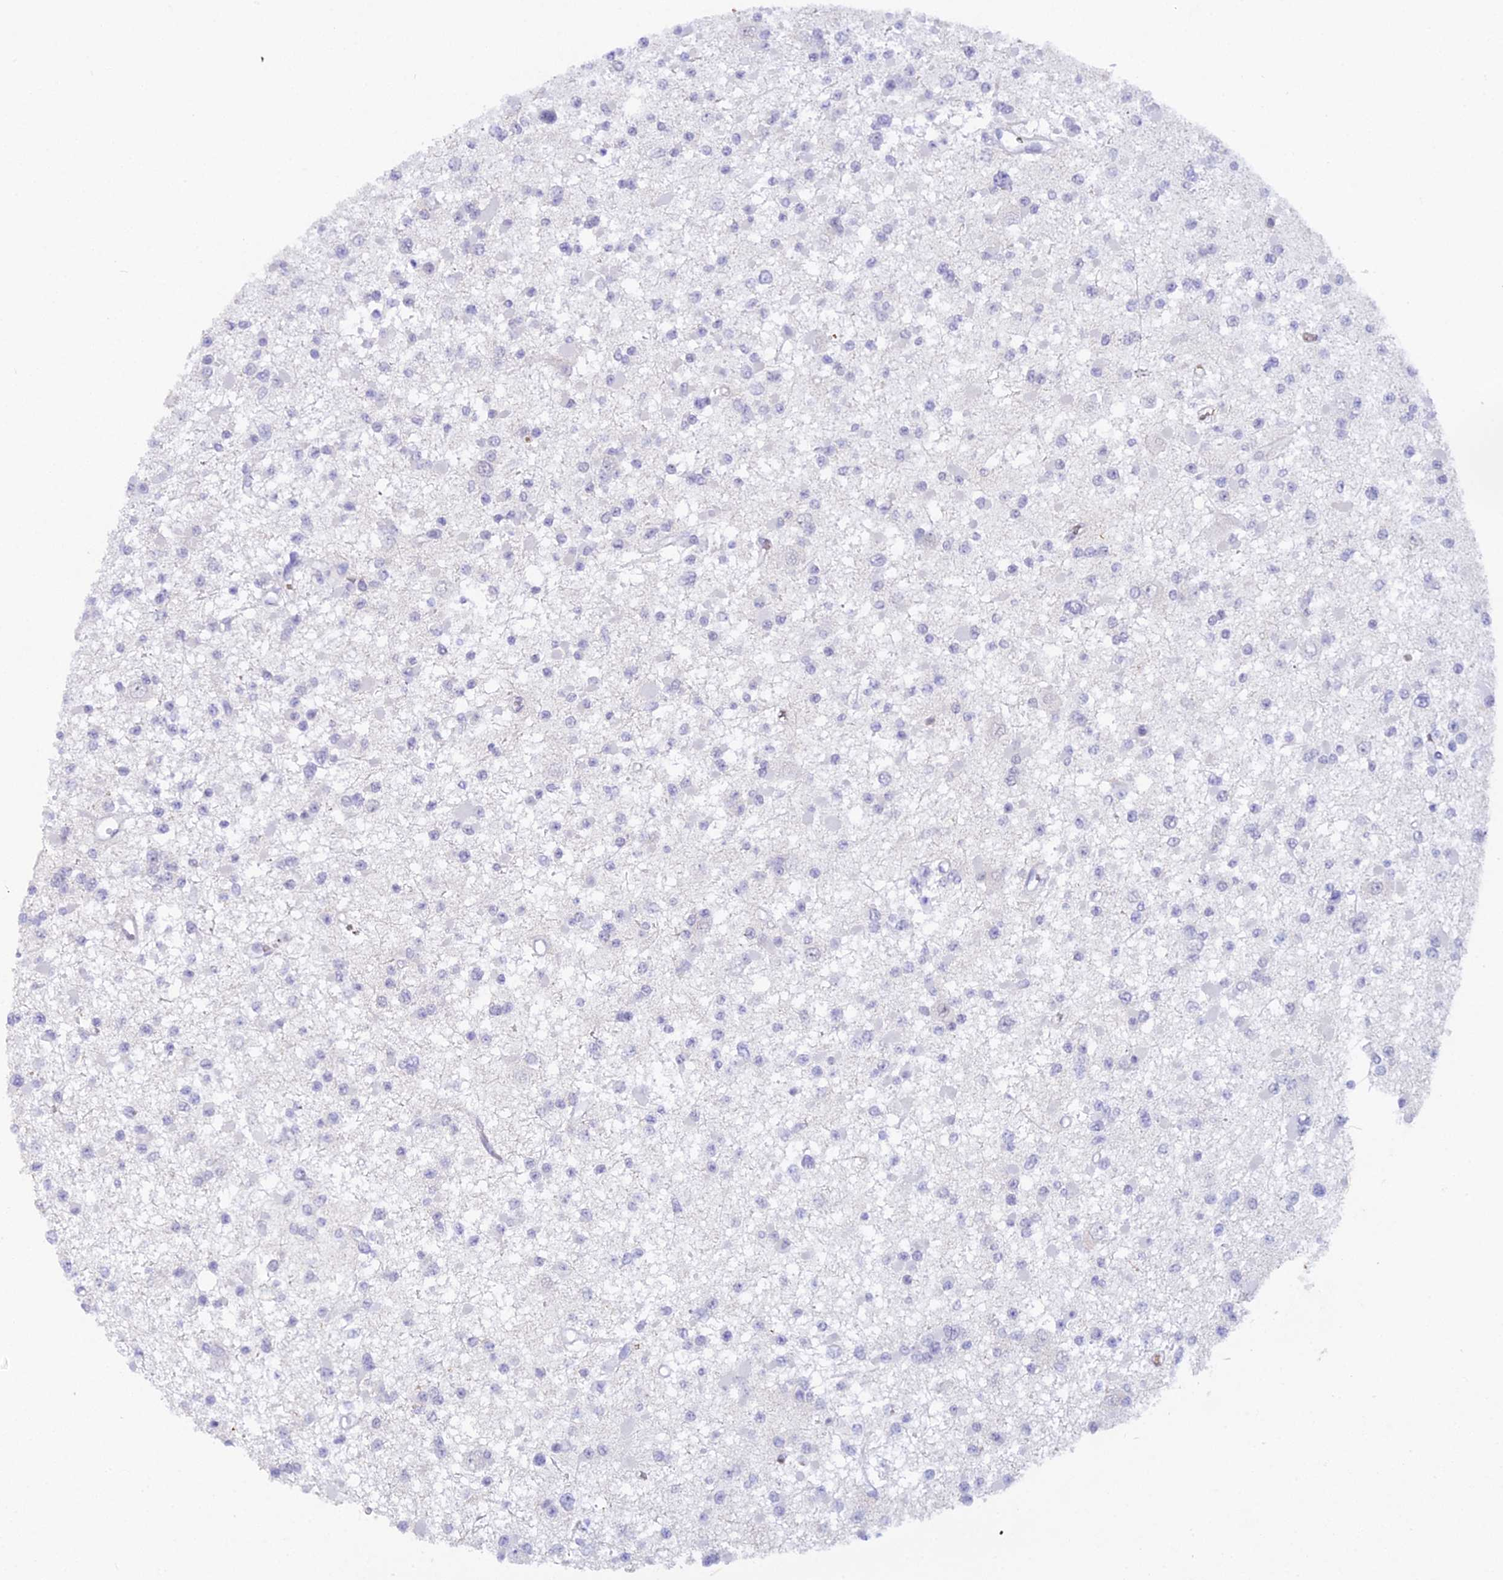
{"staining": {"intensity": "negative", "quantity": "none", "location": "none"}, "tissue": "glioma", "cell_type": "Tumor cells", "image_type": "cancer", "snomed": [{"axis": "morphology", "description": "Glioma, malignant, Low grade"}, {"axis": "topography", "description": "Brain"}], "caption": "Glioma was stained to show a protein in brown. There is no significant positivity in tumor cells.", "gene": "CFAP45", "patient": {"sex": "female", "age": 22}}